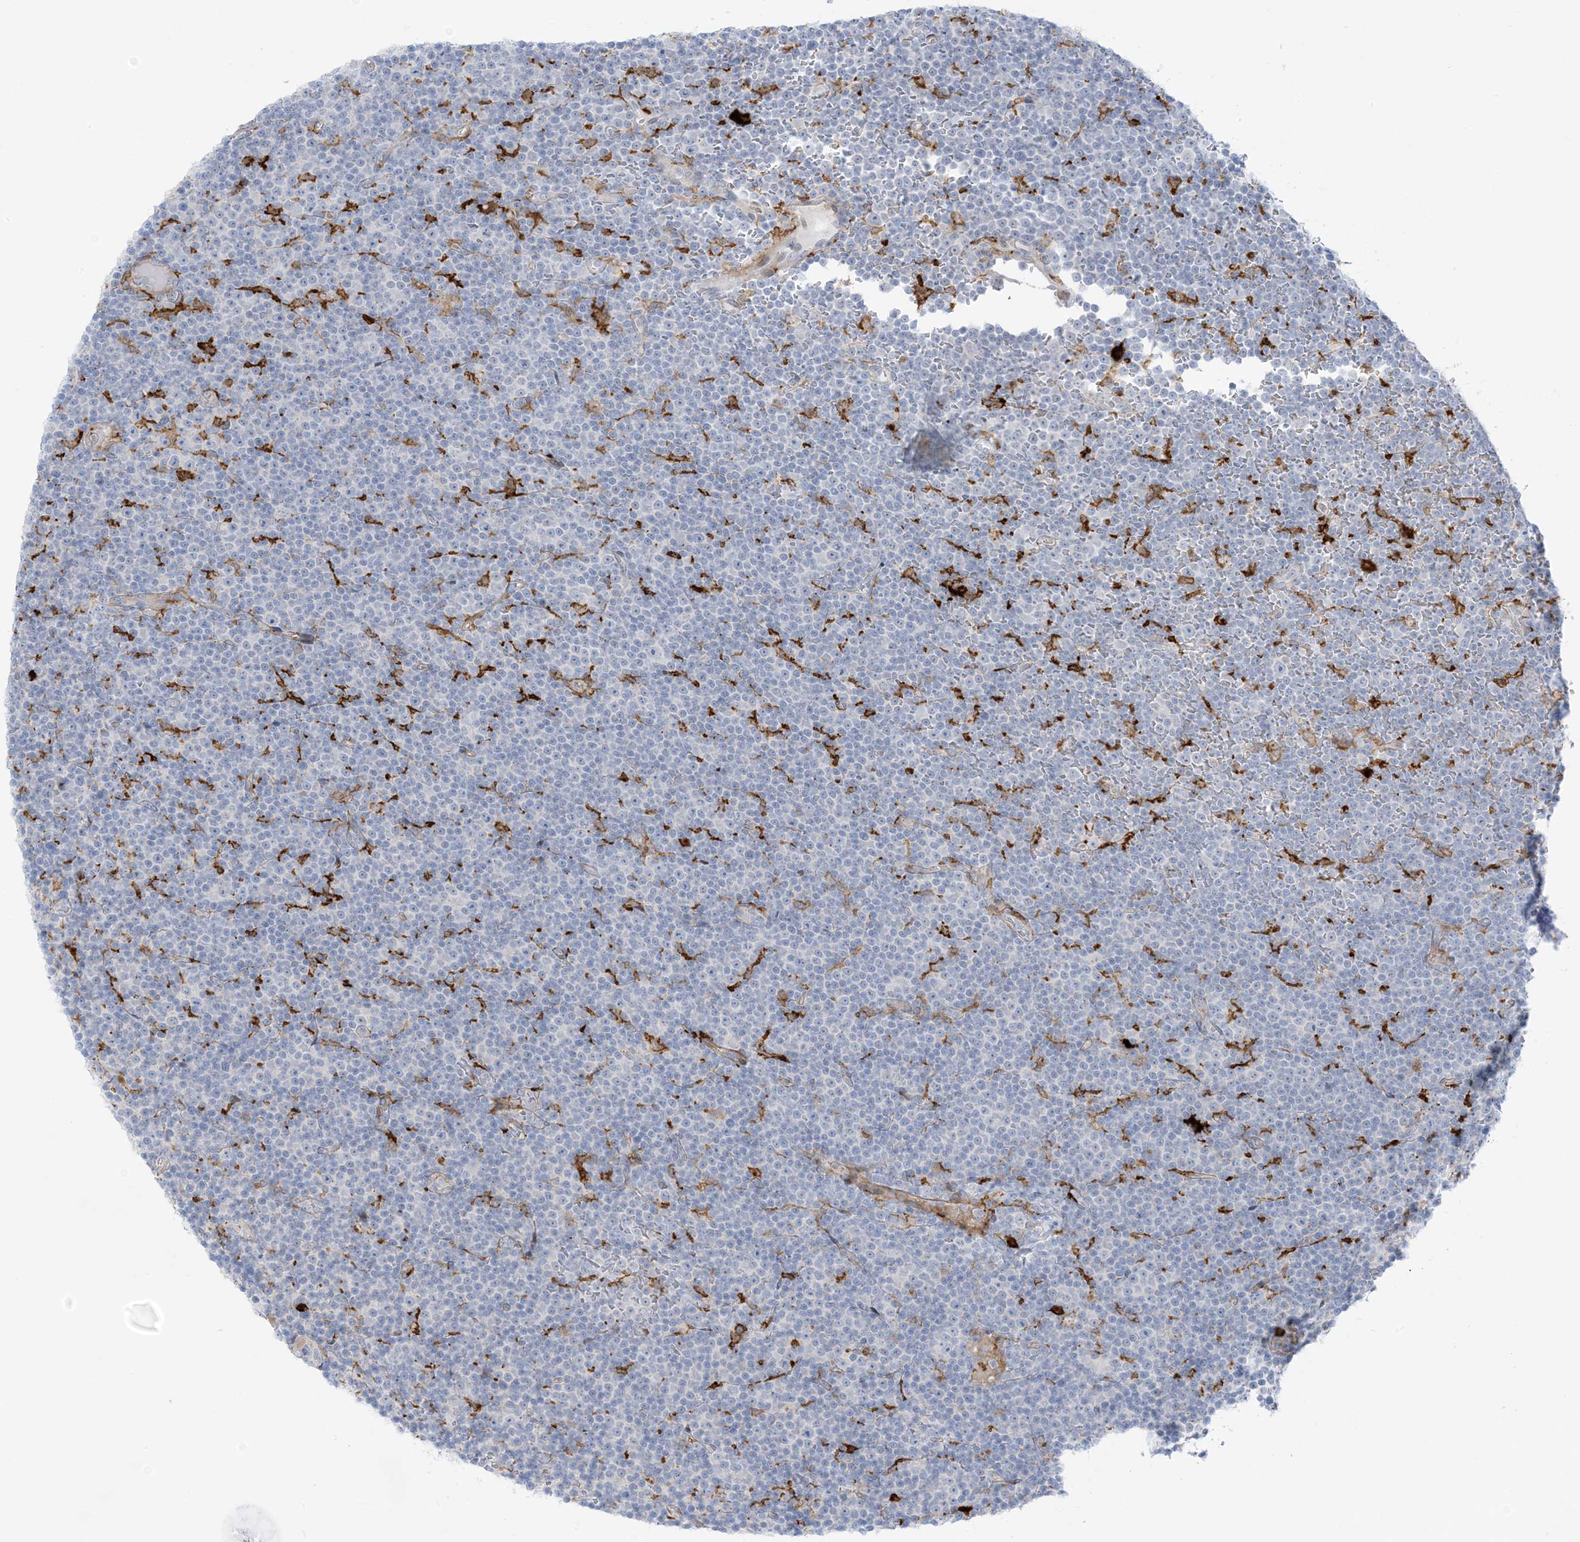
{"staining": {"intensity": "negative", "quantity": "none", "location": "none"}, "tissue": "lymphoma", "cell_type": "Tumor cells", "image_type": "cancer", "snomed": [{"axis": "morphology", "description": "Malignant lymphoma, non-Hodgkin's type, Low grade"}, {"axis": "topography", "description": "Lymph node"}], "caption": "A photomicrograph of malignant lymphoma, non-Hodgkin's type (low-grade) stained for a protein exhibits no brown staining in tumor cells.", "gene": "ICMT", "patient": {"sex": "female", "age": 67}}